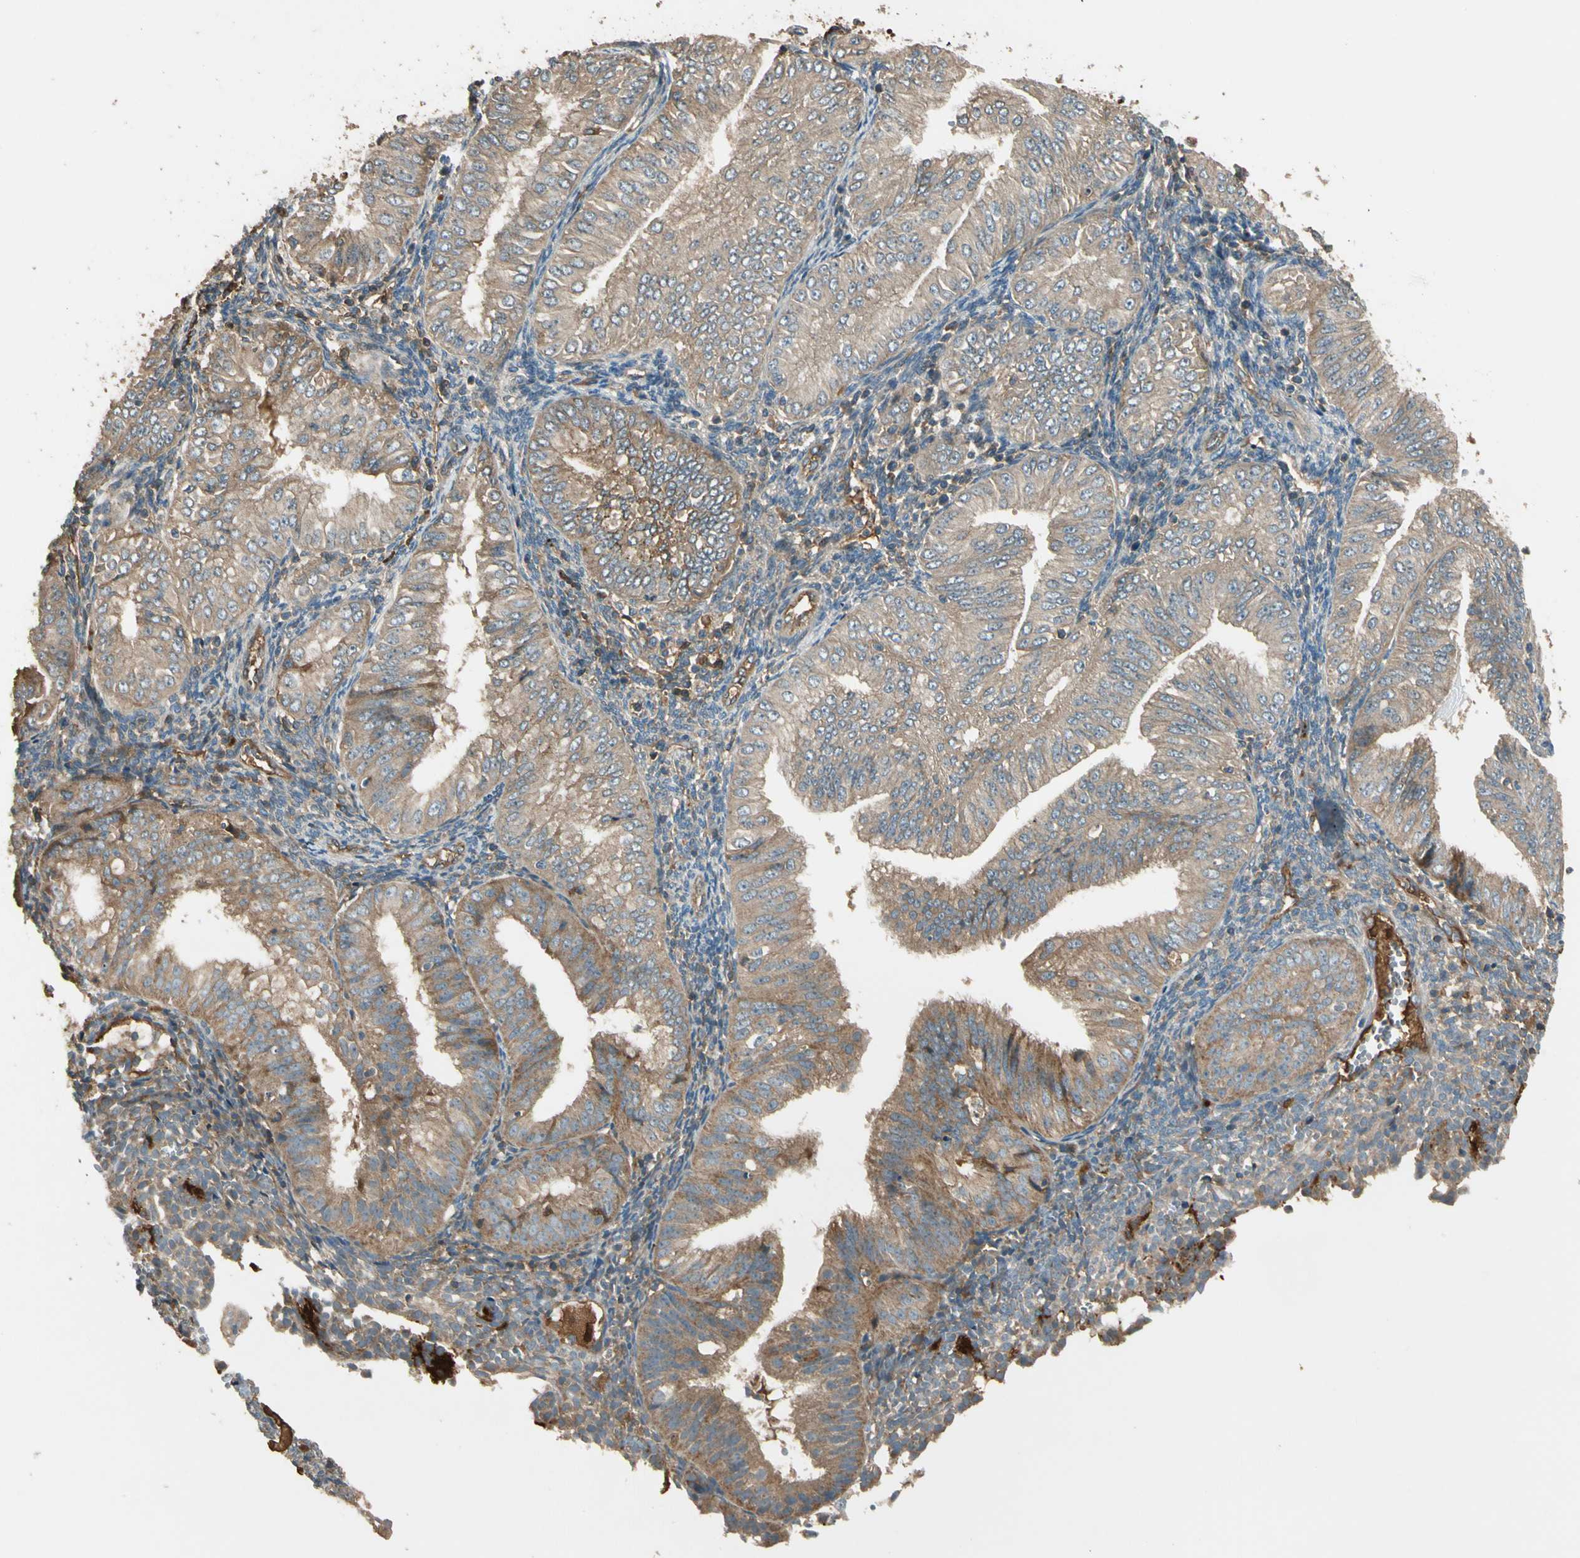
{"staining": {"intensity": "weak", "quantity": ">75%", "location": "cytoplasmic/membranous"}, "tissue": "endometrial cancer", "cell_type": "Tumor cells", "image_type": "cancer", "snomed": [{"axis": "morphology", "description": "Normal tissue, NOS"}, {"axis": "morphology", "description": "Adenocarcinoma, NOS"}, {"axis": "topography", "description": "Endometrium"}], "caption": "Brown immunohistochemical staining in endometrial cancer shows weak cytoplasmic/membranous staining in approximately >75% of tumor cells.", "gene": "STX11", "patient": {"sex": "female", "age": 53}}